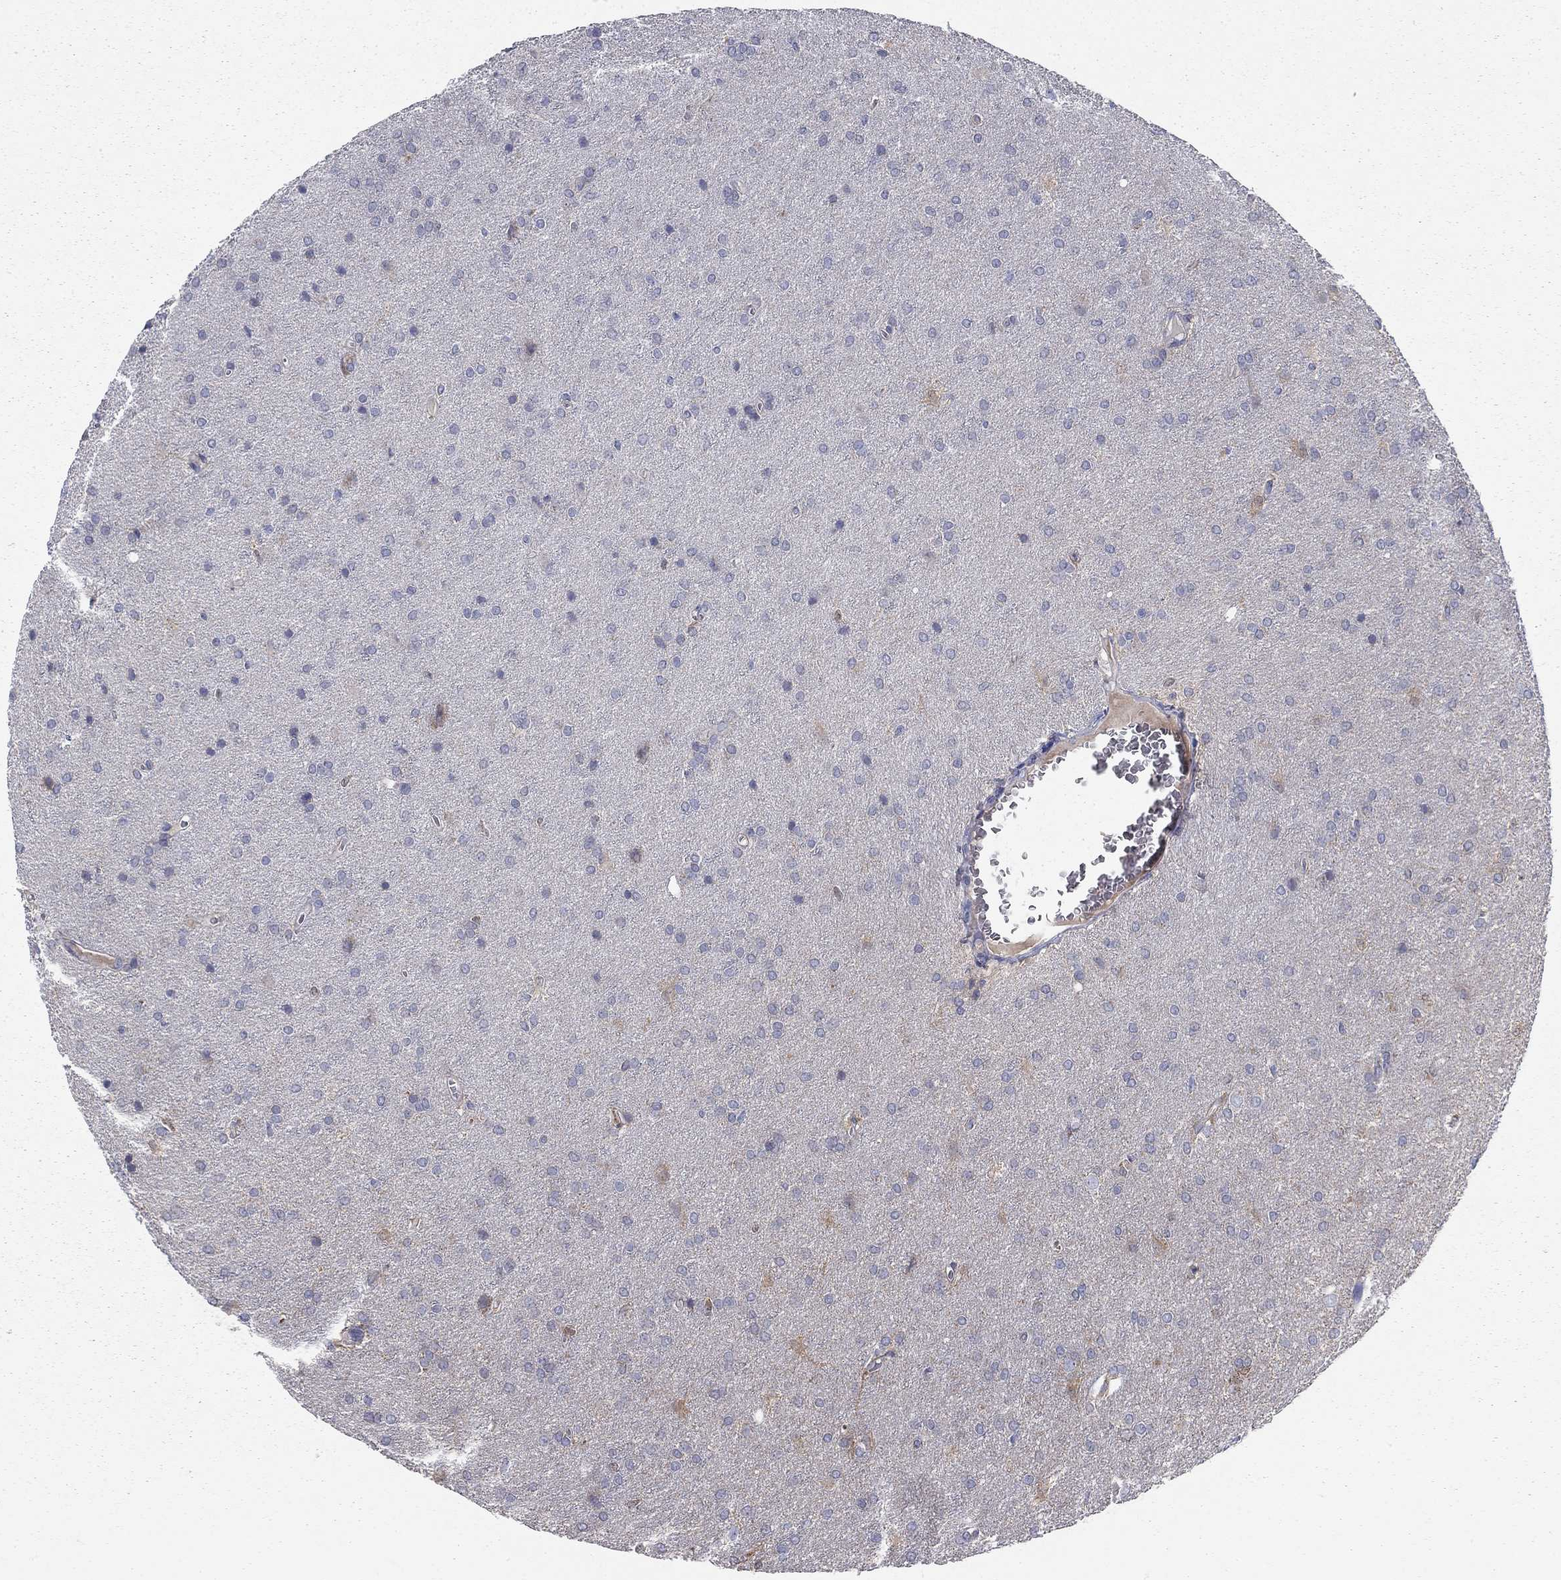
{"staining": {"intensity": "negative", "quantity": "none", "location": "none"}, "tissue": "glioma", "cell_type": "Tumor cells", "image_type": "cancer", "snomed": [{"axis": "morphology", "description": "Glioma, malignant, Low grade"}, {"axis": "topography", "description": "Brain"}], "caption": "Histopathology image shows no protein positivity in tumor cells of glioma tissue.", "gene": "CFAP161", "patient": {"sex": "female", "age": 32}}